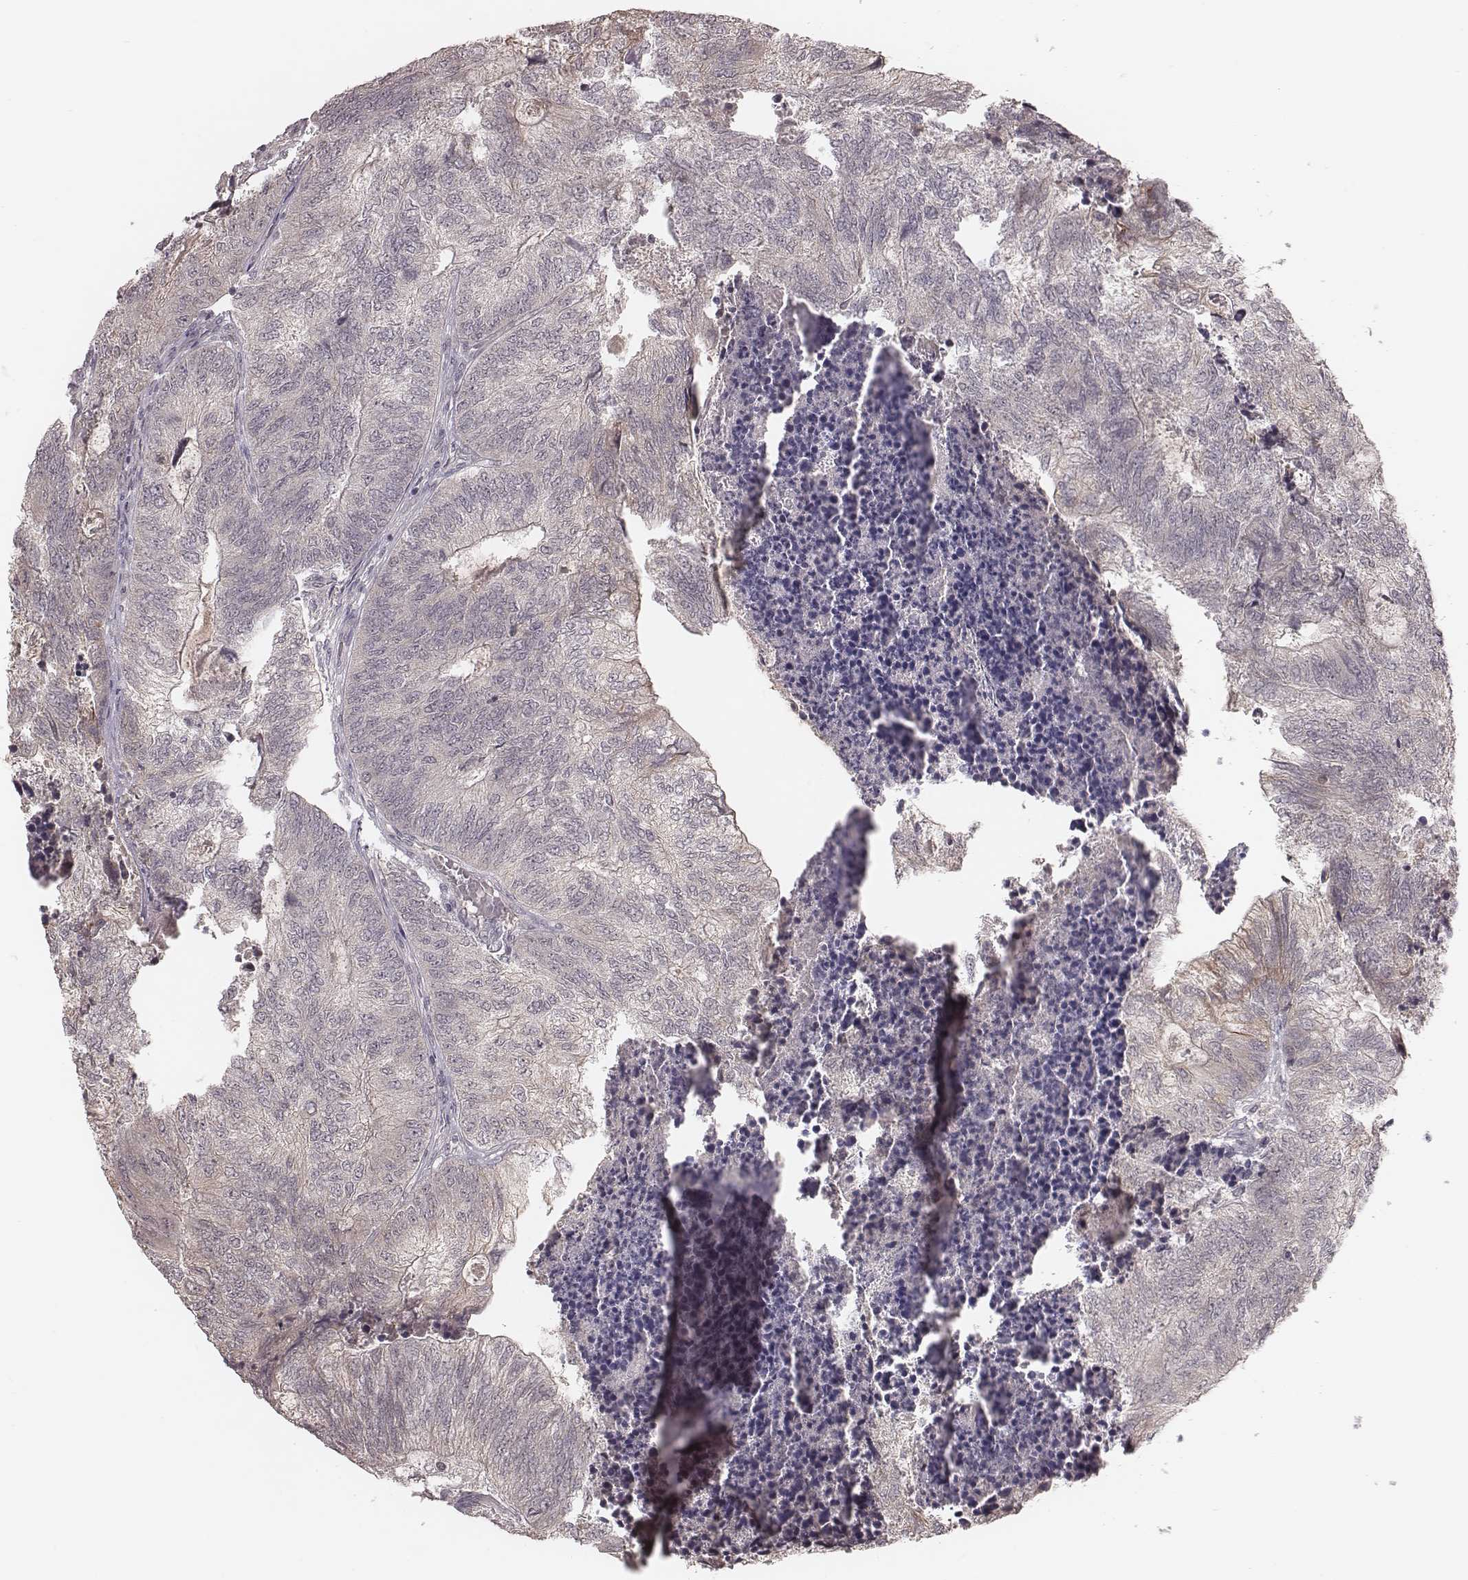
{"staining": {"intensity": "negative", "quantity": "none", "location": "none"}, "tissue": "colorectal cancer", "cell_type": "Tumor cells", "image_type": "cancer", "snomed": [{"axis": "morphology", "description": "Adenocarcinoma, NOS"}, {"axis": "topography", "description": "Colon"}], "caption": "Image shows no protein staining in tumor cells of colorectal cancer (adenocarcinoma) tissue.", "gene": "IL5", "patient": {"sex": "female", "age": 67}}